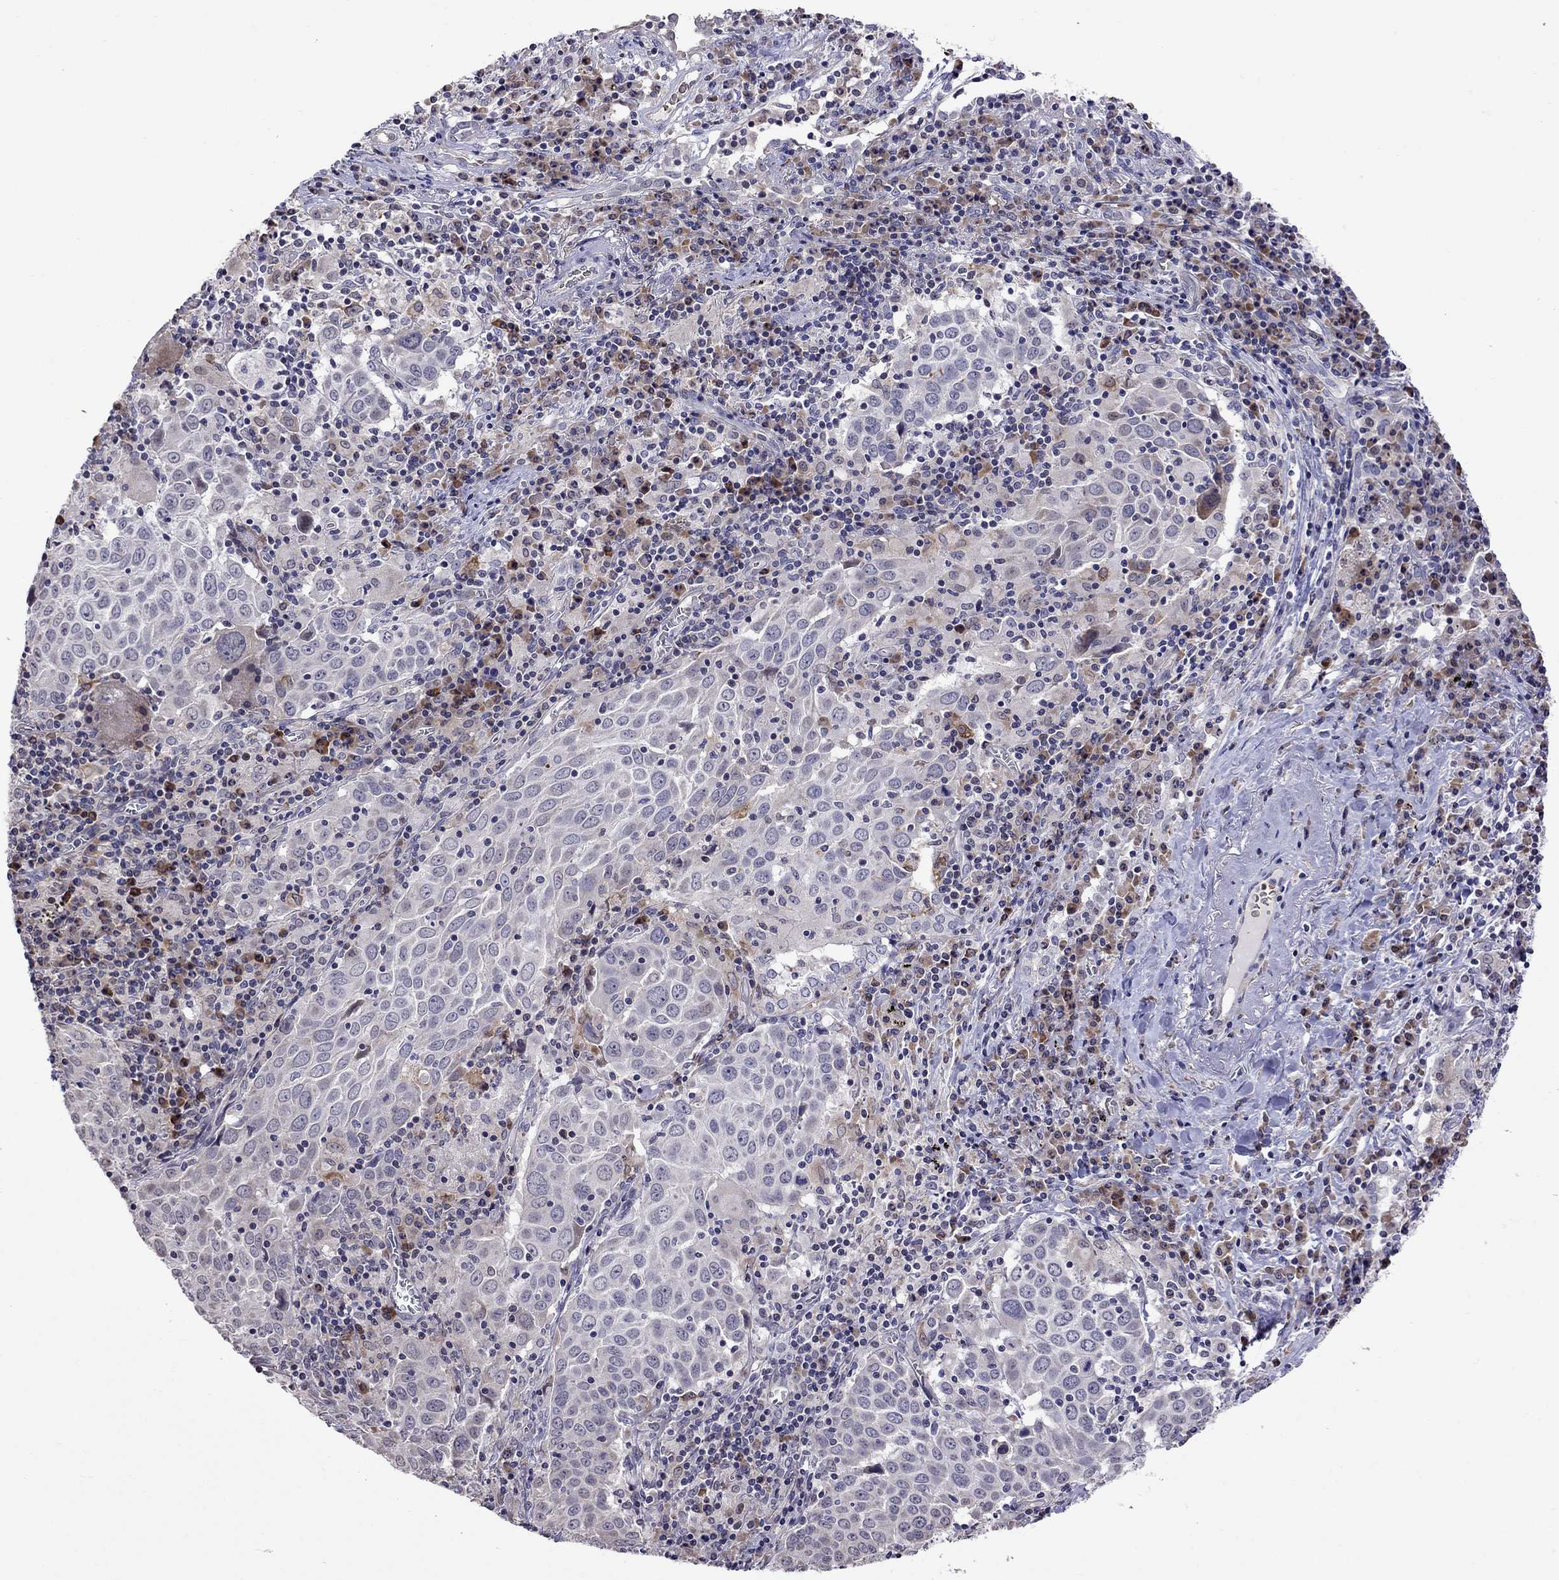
{"staining": {"intensity": "negative", "quantity": "none", "location": "none"}, "tissue": "lung cancer", "cell_type": "Tumor cells", "image_type": "cancer", "snomed": [{"axis": "morphology", "description": "Squamous cell carcinoma, NOS"}, {"axis": "topography", "description": "Lung"}], "caption": "Immunohistochemistry (IHC) histopathology image of neoplastic tissue: human lung squamous cell carcinoma stained with DAB displays no significant protein staining in tumor cells.", "gene": "ADAM28", "patient": {"sex": "male", "age": 57}}